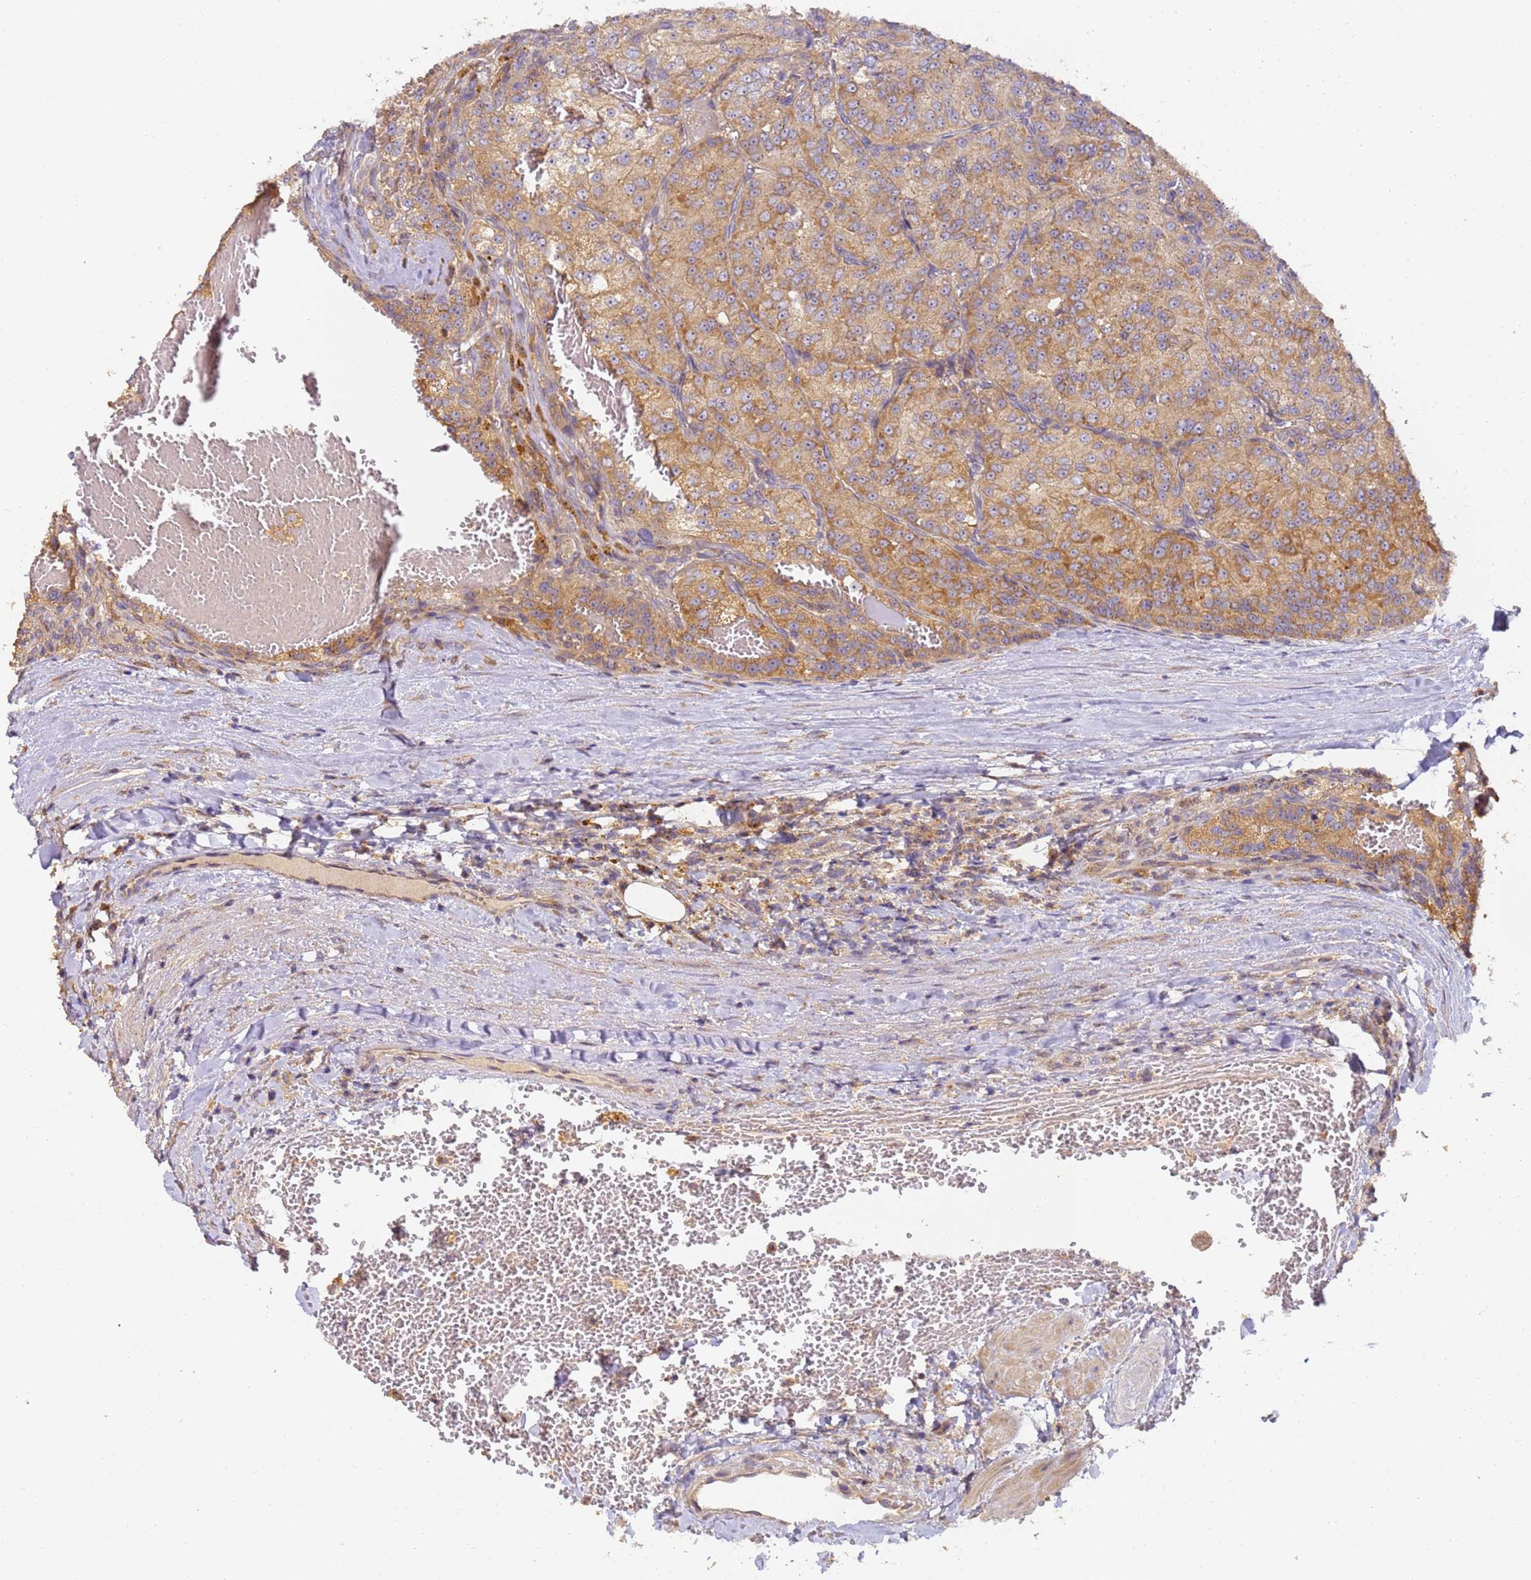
{"staining": {"intensity": "moderate", "quantity": ">75%", "location": "cytoplasmic/membranous"}, "tissue": "renal cancer", "cell_type": "Tumor cells", "image_type": "cancer", "snomed": [{"axis": "morphology", "description": "Adenocarcinoma, NOS"}, {"axis": "topography", "description": "Kidney"}], "caption": "Protein staining displays moderate cytoplasmic/membranous expression in about >75% of tumor cells in renal cancer. The protein of interest is shown in brown color, while the nuclei are stained blue.", "gene": "TIGAR", "patient": {"sex": "female", "age": 63}}